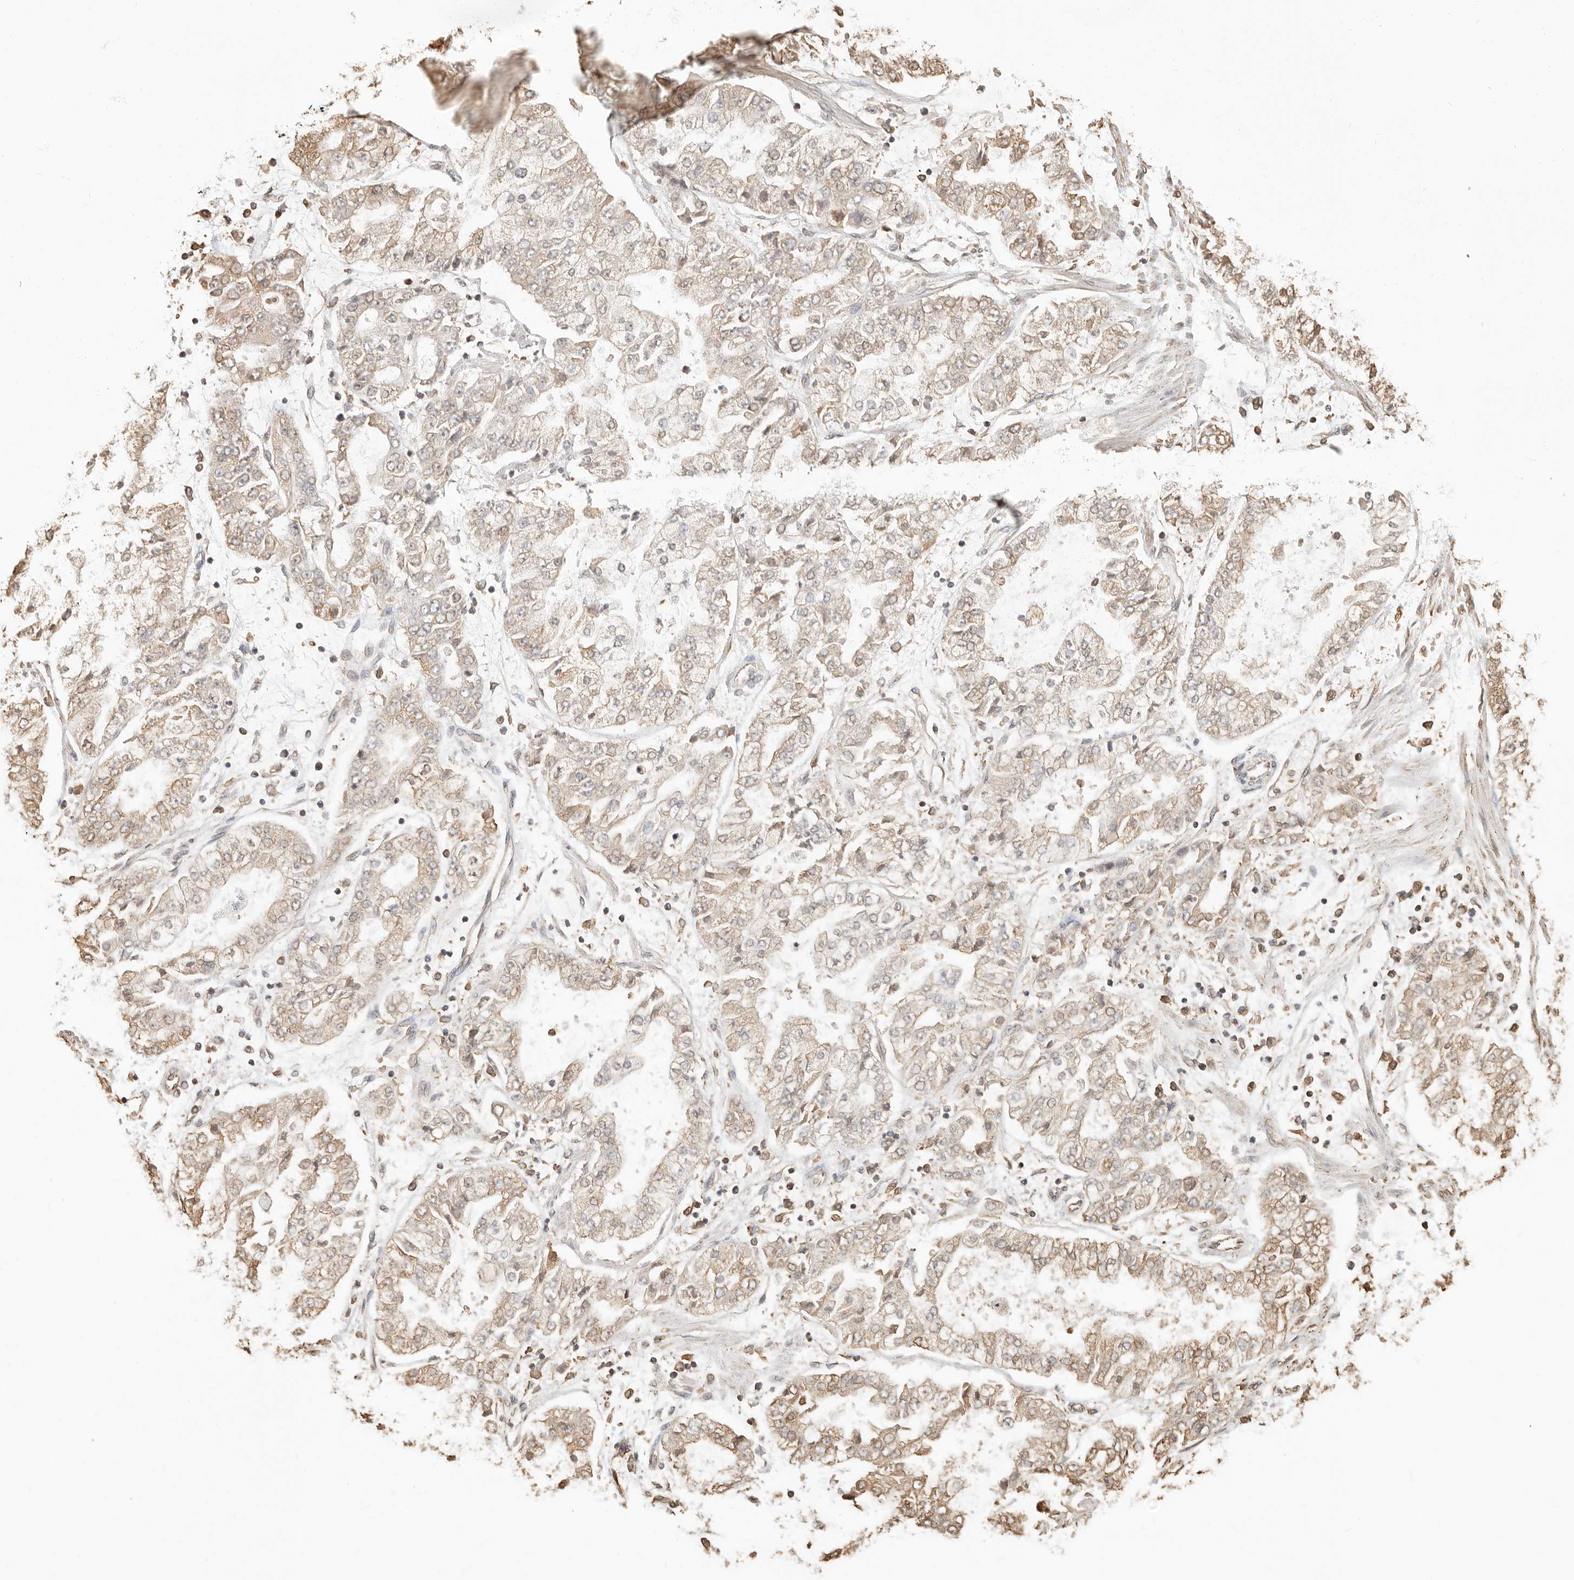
{"staining": {"intensity": "weak", "quantity": ">75%", "location": "cytoplasmic/membranous"}, "tissue": "stomach cancer", "cell_type": "Tumor cells", "image_type": "cancer", "snomed": [{"axis": "morphology", "description": "Adenocarcinoma, NOS"}, {"axis": "topography", "description": "Stomach"}], "caption": "The immunohistochemical stain labels weak cytoplasmic/membranous positivity in tumor cells of stomach adenocarcinoma tissue.", "gene": "ARHGEF10L", "patient": {"sex": "male", "age": 76}}